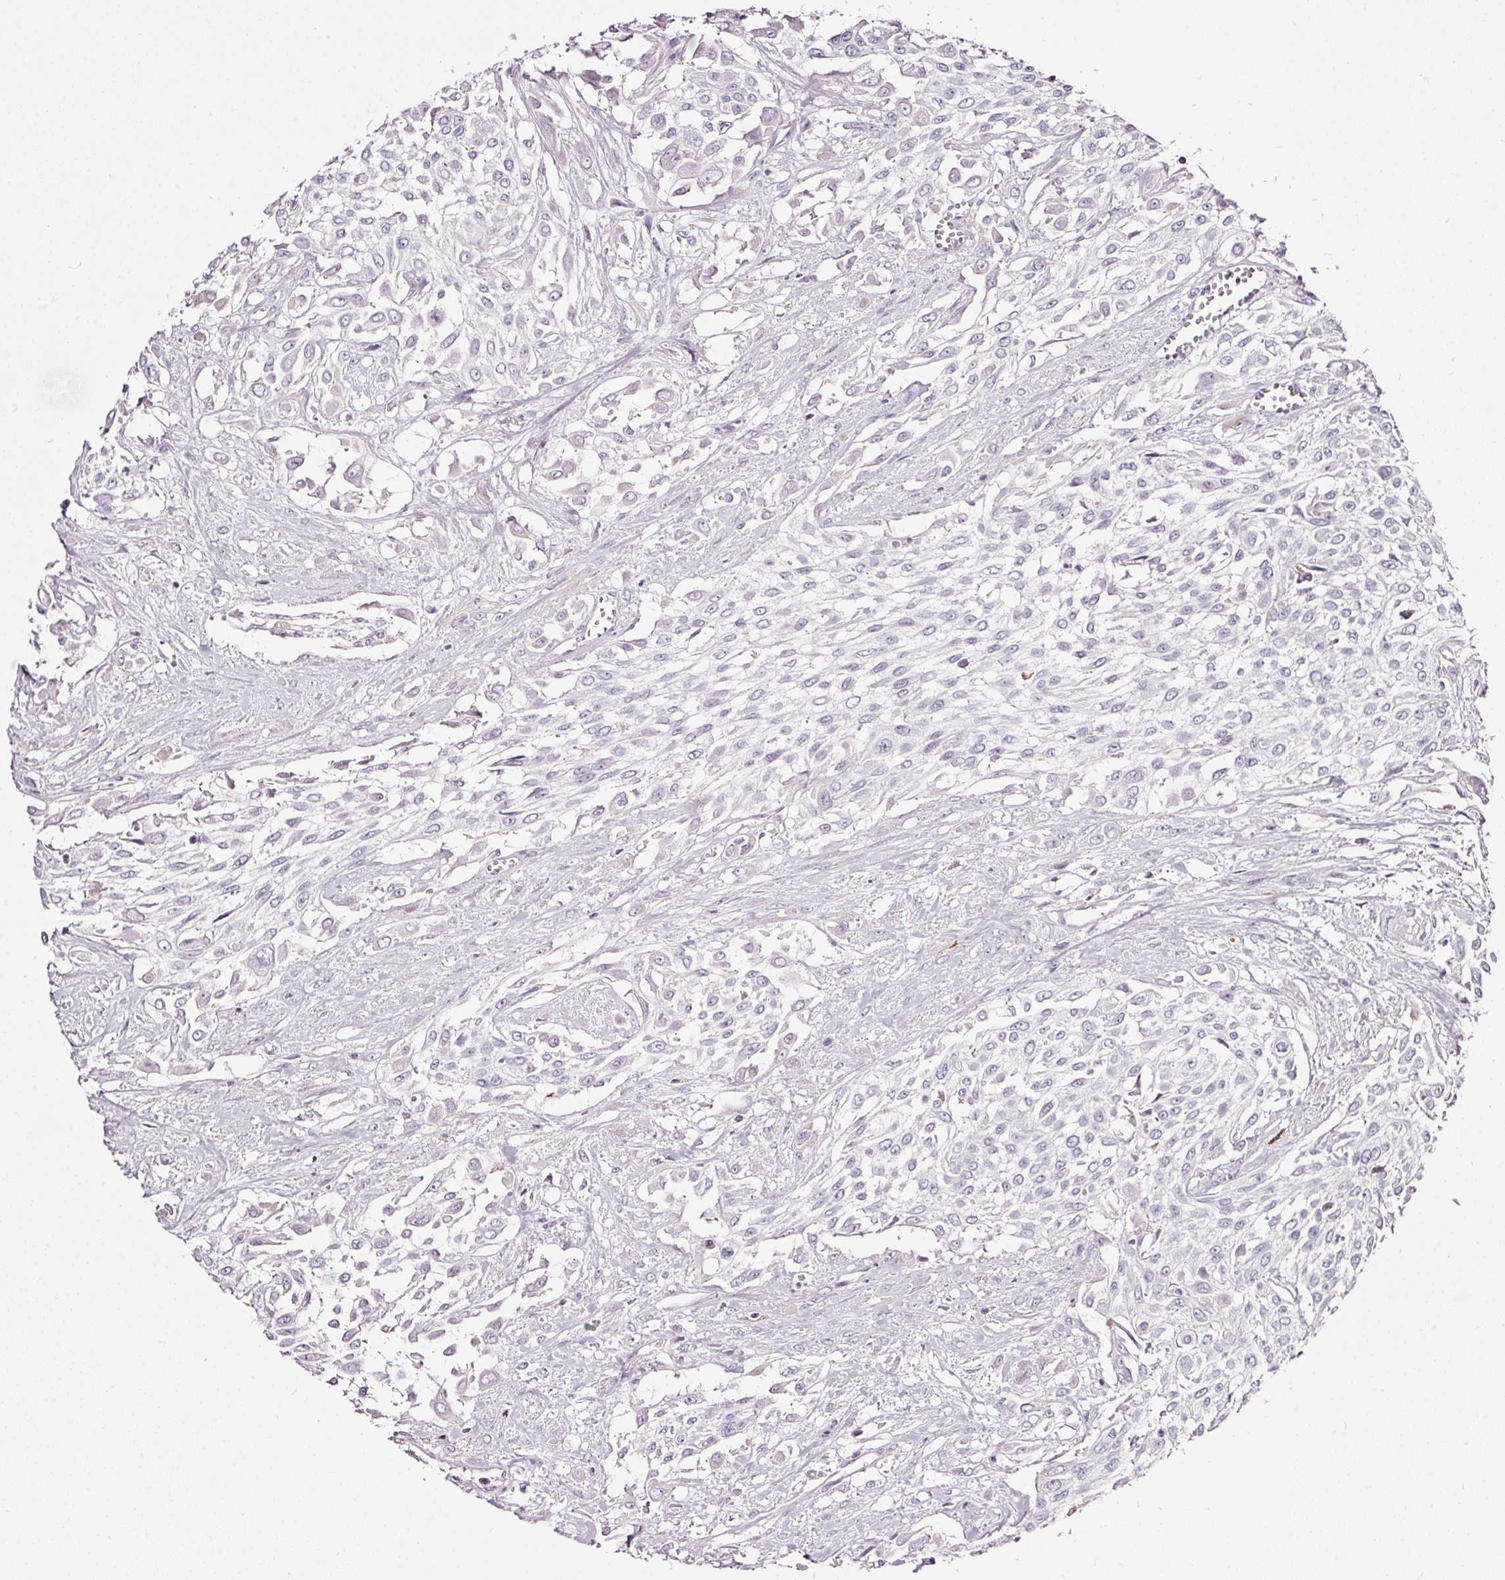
{"staining": {"intensity": "negative", "quantity": "none", "location": "none"}, "tissue": "urothelial cancer", "cell_type": "Tumor cells", "image_type": "cancer", "snomed": [{"axis": "morphology", "description": "Urothelial carcinoma, High grade"}, {"axis": "topography", "description": "Urinary bladder"}], "caption": "This is an IHC image of human urothelial cancer. There is no positivity in tumor cells.", "gene": "CYB561A3", "patient": {"sex": "male", "age": 57}}